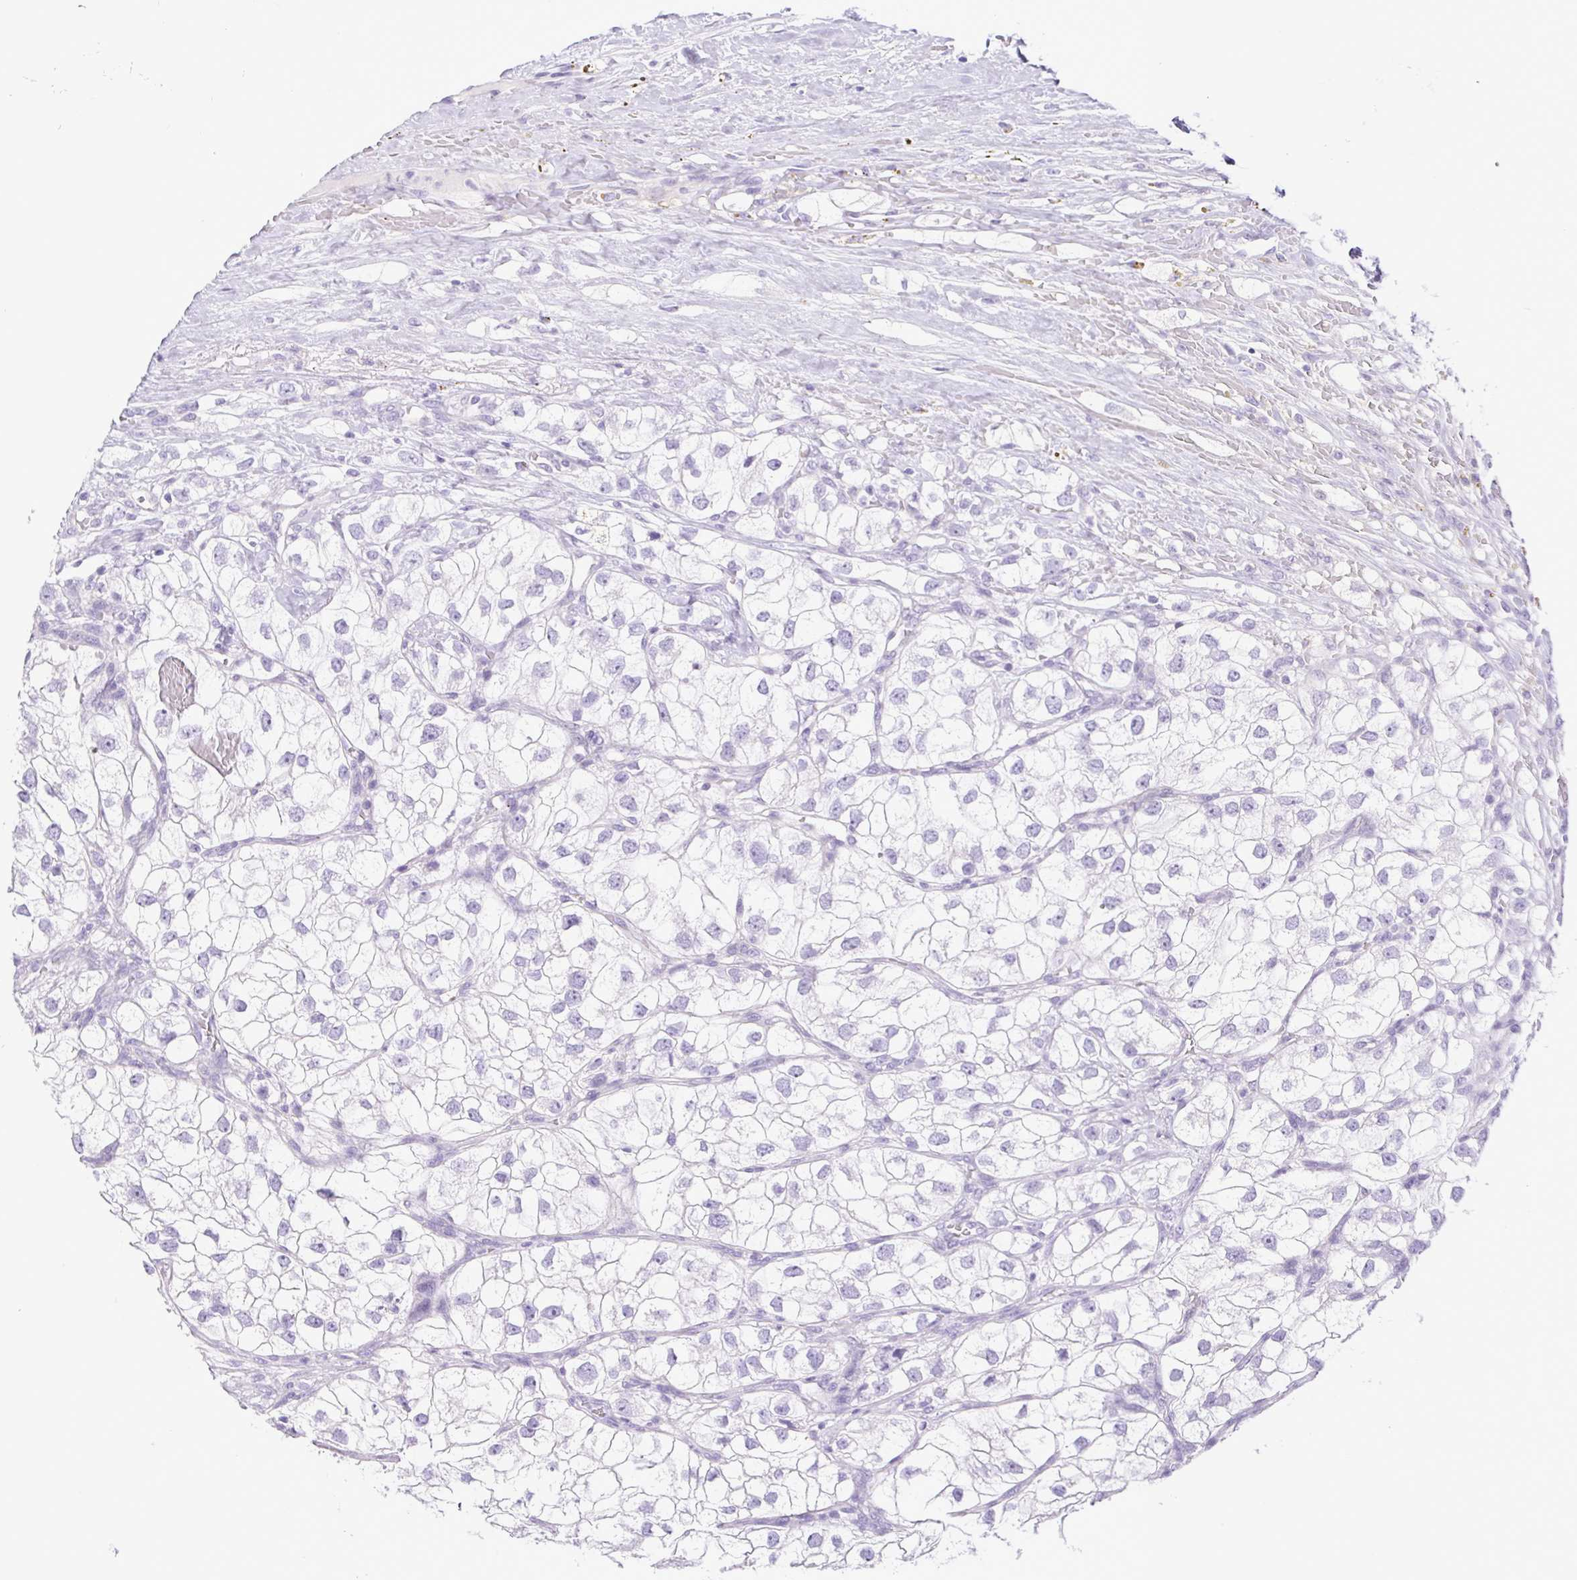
{"staining": {"intensity": "negative", "quantity": "none", "location": "none"}, "tissue": "renal cancer", "cell_type": "Tumor cells", "image_type": "cancer", "snomed": [{"axis": "morphology", "description": "Adenocarcinoma, NOS"}, {"axis": "topography", "description": "Kidney"}], "caption": "Human renal adenocarcinoma stained for a protein using immunohistochemistry (IHC) displays no staining in tumor cells.", "gene": "CDSN", "patient": {"sex": "male", "age": 59}}